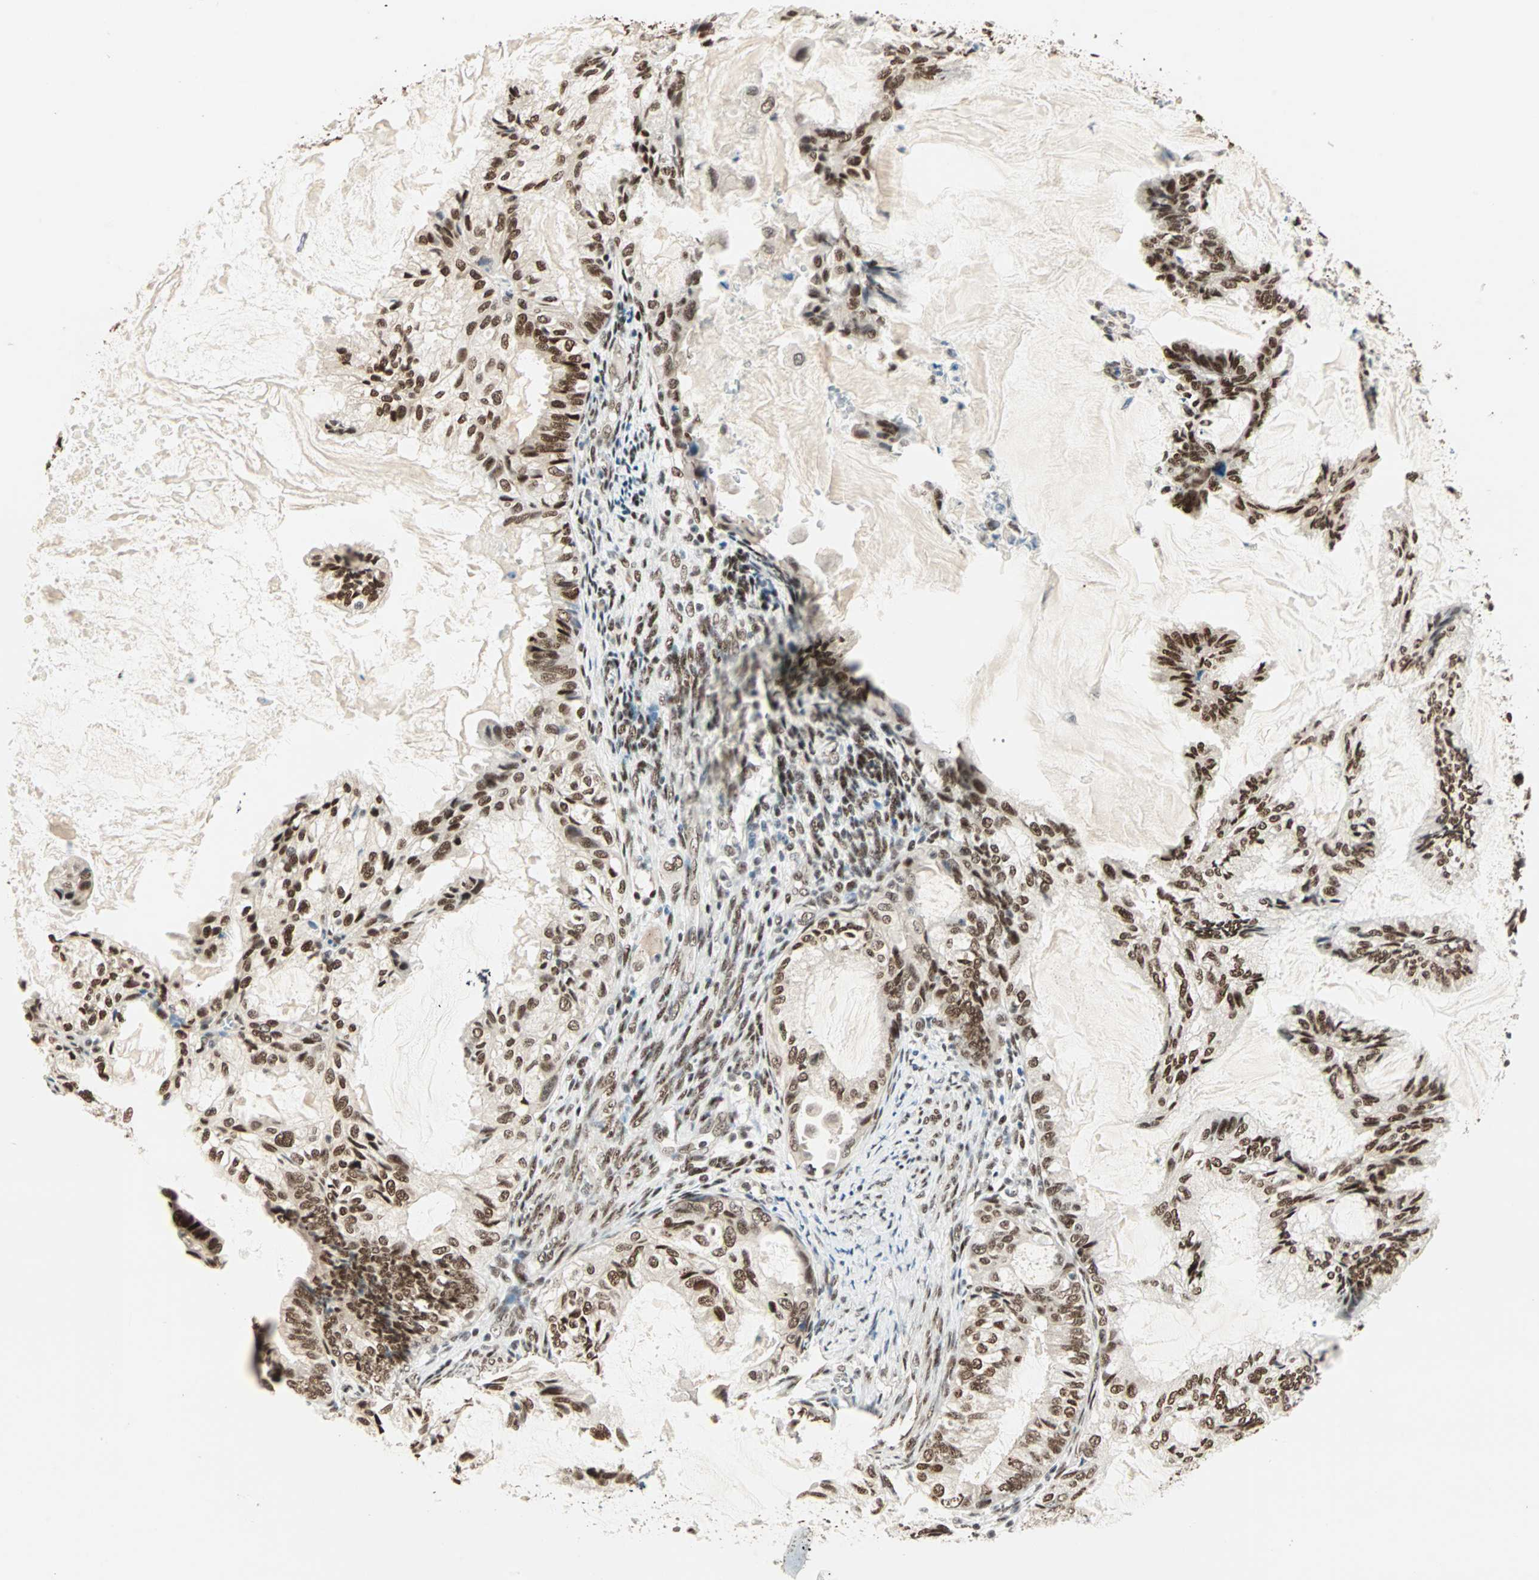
{"staining": {"intensity": "strong", "quantity": ">75%", "location": "nuclear"}, "tissue": "cervical cancer", "cell_type": "Tumor cells", "image_type": "cancer", "snomed": [{"axis": "morphology", "description": "Normal tissue, NOS"}, {"axis": "morphology", "description": "Adenocarcinoma, NOS"}, {"axis": "topography", "description": "Cervix"}, {"axis": "topography", "description": "Endometrium"}], "caption": "This photomicrograph exhibits IHC staining of human cervical adenocarcinoma, with high strong nuclear positivity in about >75% of tumor cells.", "gene": "BLM", "patient": {"sex": "female", "age": 86}}